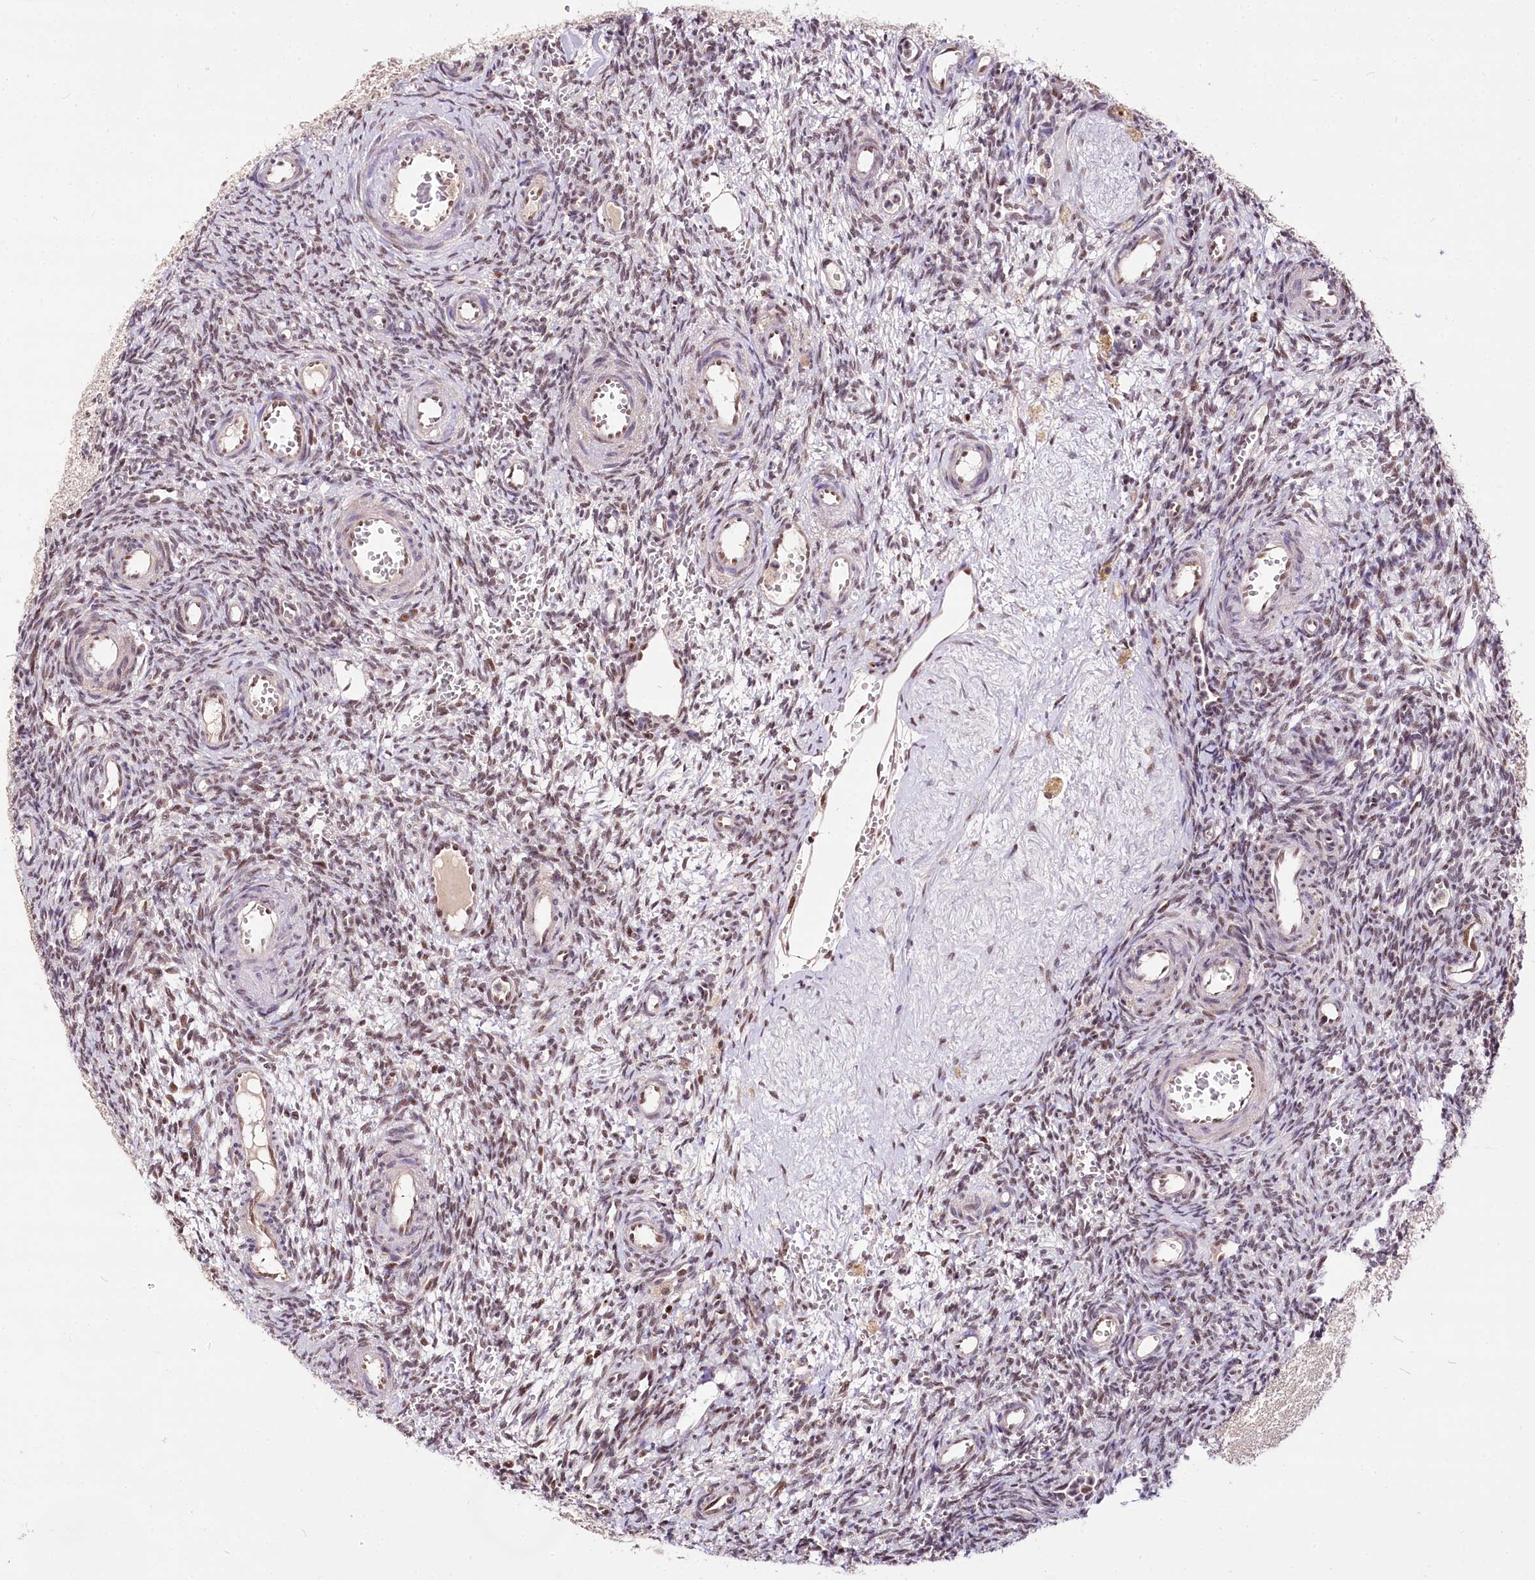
{"staining": {"intensity": "weak", "quantity": ">75%", "location": "nuclear"}, "tissue": "ovary", "cell_type": "Ovarian stroma cells", "image_type": "normal", "snomed": [{"axis": "morphology", "description": "Normal tissue, NOS"}, {"axis": "topography", "description": "Ovary"}], "caption": "This micrograph exhibits immunohistochemistry staining of unremarkable human ovary, with low weak nuclear staining in approximately >75% of ovarian stroma cells.", "gene": "POLA2", "patient": {"sex": "female", "age": 39}}